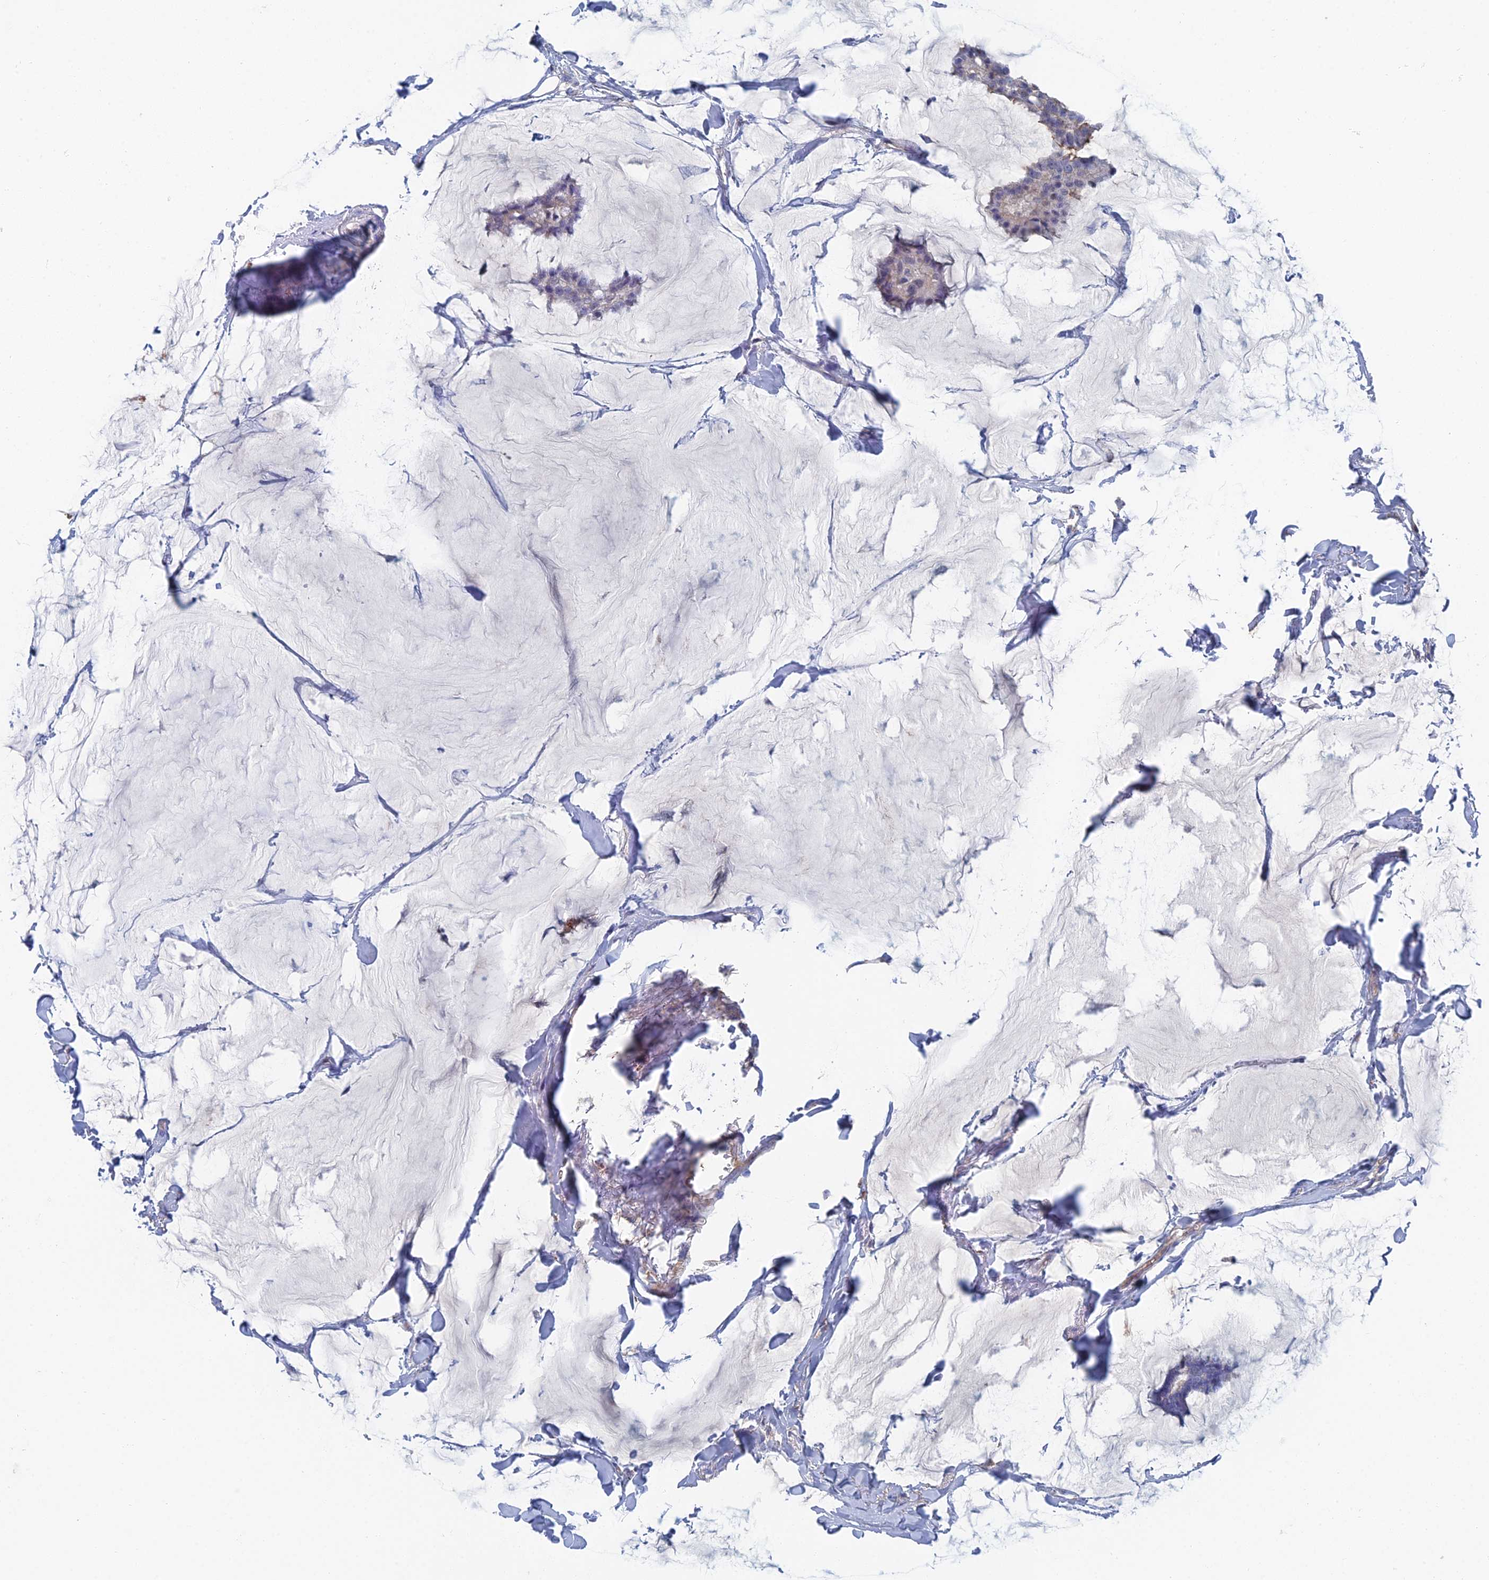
{"staining": {"intensity": "negative", "quantity": "none", "location": "none"}, "tissue": "breast cancer", "cell_type": "Tumor cells", "image_type": "cancer", "snomed": [{"axis": "morphology", "description": "Duct carcinoma"}, {"axis": "topography", "description": "Breast"}], "caption": "Breast cancer (infiltrating ductal carcinoma) stained for a protein using immunohistochemistry (IHC) reveals no staining tumor cells.", "gene": "SNX11", "patient": {"sex": "female", "age": 93}}